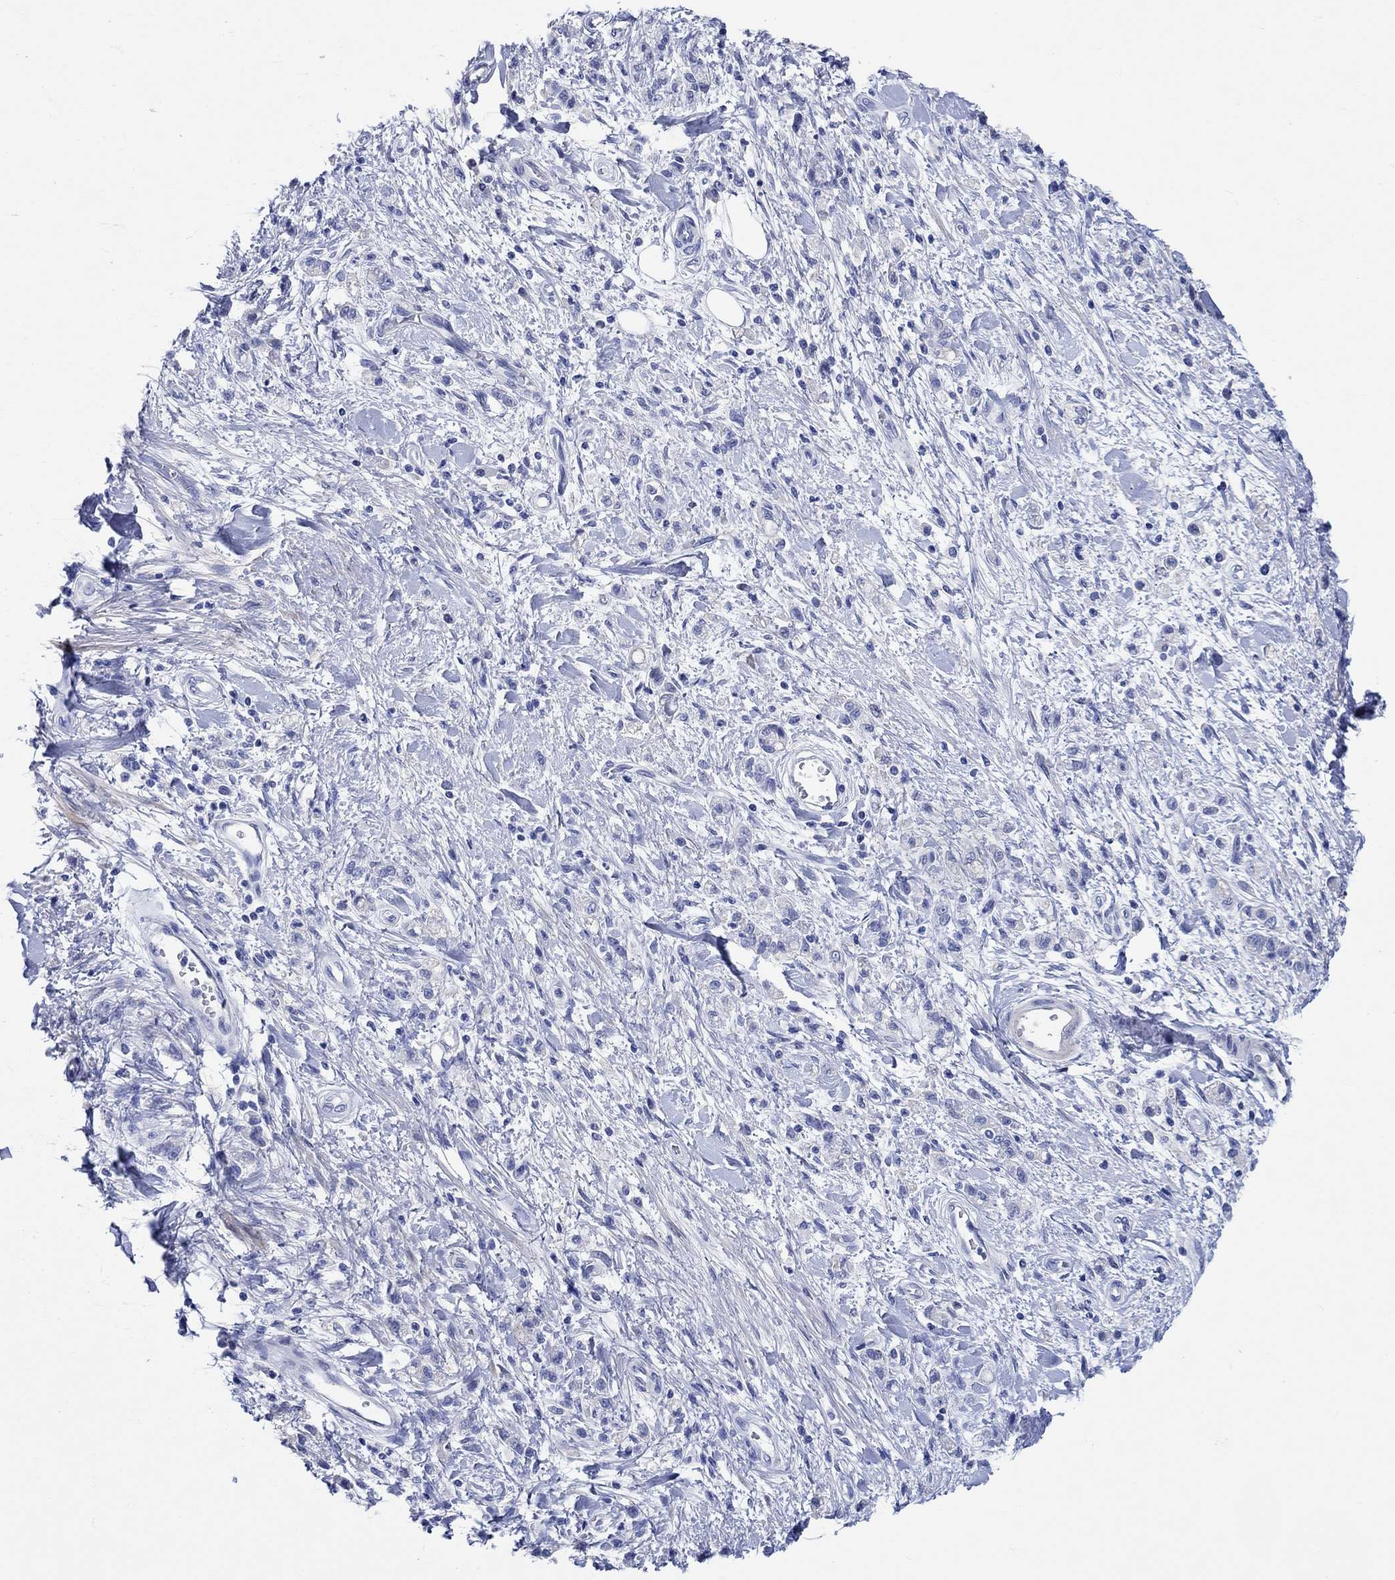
{"staining": {"intensity": "negative", "quantity": "none", "location": "none"}, "tissue": "stomach cancer", "cell_type": "Tumor cells", "image_type": "cancer", "snomed": [{"axis": "morphology", "description": "Adenocarcinoma, NOS"}, {"axis": "topography", "description": "Stomach"}], "caption": "DAB (3,3'-diaminobenzidine) immunohistochemical staining of stomach cancer displays no significant staining in tumor cells.", "gene": "SHISA4", "patient": {"sex": "male", "age": 77}}